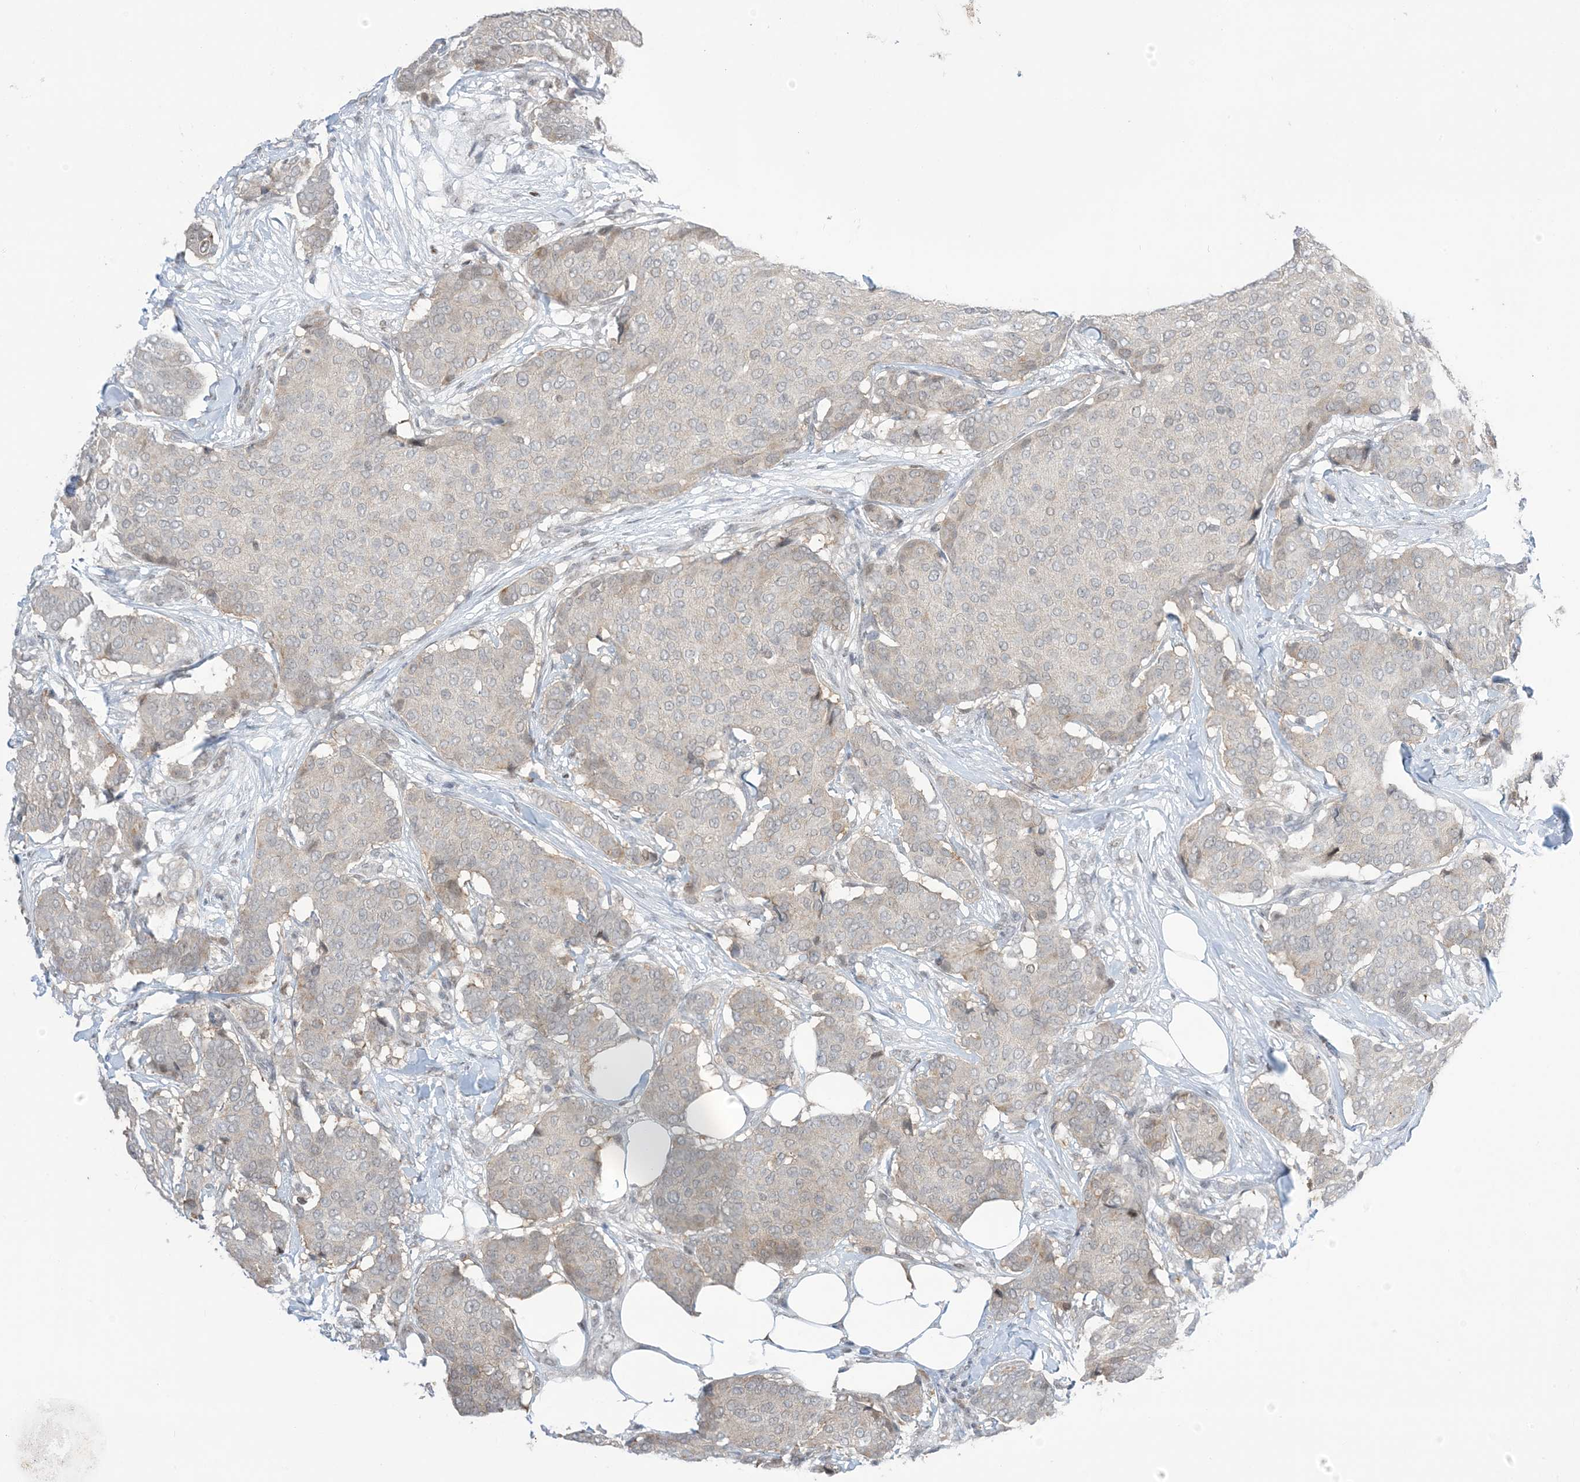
{"staining": {"intensity": "negative", "quantity": "none", "location": "none"}, "tissue": "breast cancer", "cell_type": "Tumor cells", "image_type": "cancer", "snomed": [{"axis": "morphology", "description": "Duct carcinoma"}, {"axis": "topography", "description": "Breast"}], "caption": "A histopathology image of breast cancer (infiltrating ductal carcinoma) stained for a protein reveals no brown staining in tumor cells.", "gene": "TFPT", "patient": {"sex": "female", "age": 75}}